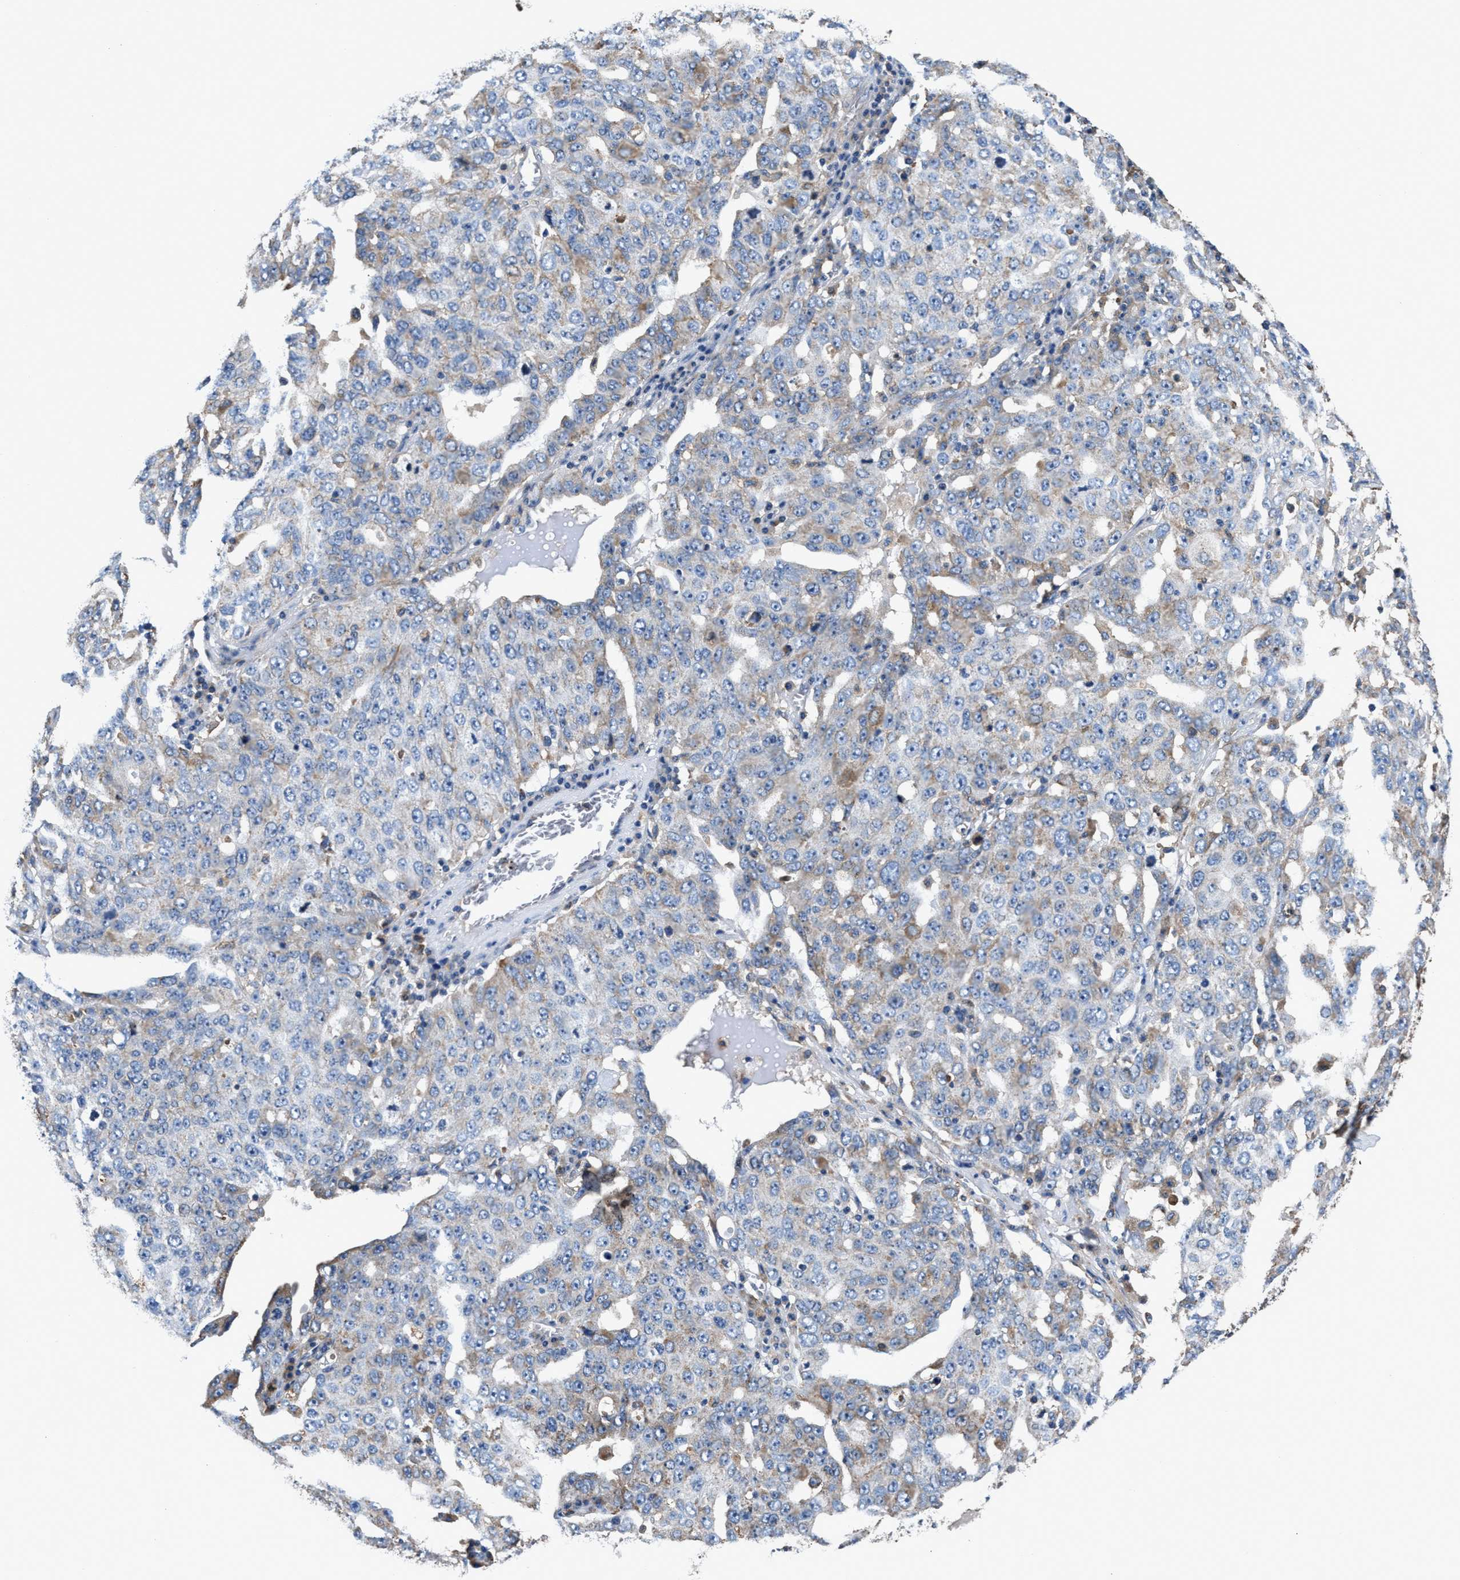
{"staining": {"intensity": "weak", "quantity": "<25%", "location": "cytoplasmic/membranous"}, "tissue": "ovarian cancer", "cell_type": "Tumor cells", "image_type": "cancer", "snomed": [{"axis": "morphology", "description": "Carcinoma, endometroid"}, {"axis": "topography", "description": "Ovary"}], "caption": "This is an immunohistochemistry (IHC) histopathology image of ovarian cancer (endometroid carcinoma). There is no staining in tumor cells.", "gene": "PPP1R9B", "patient": {"sex": "female", "age": 62}}